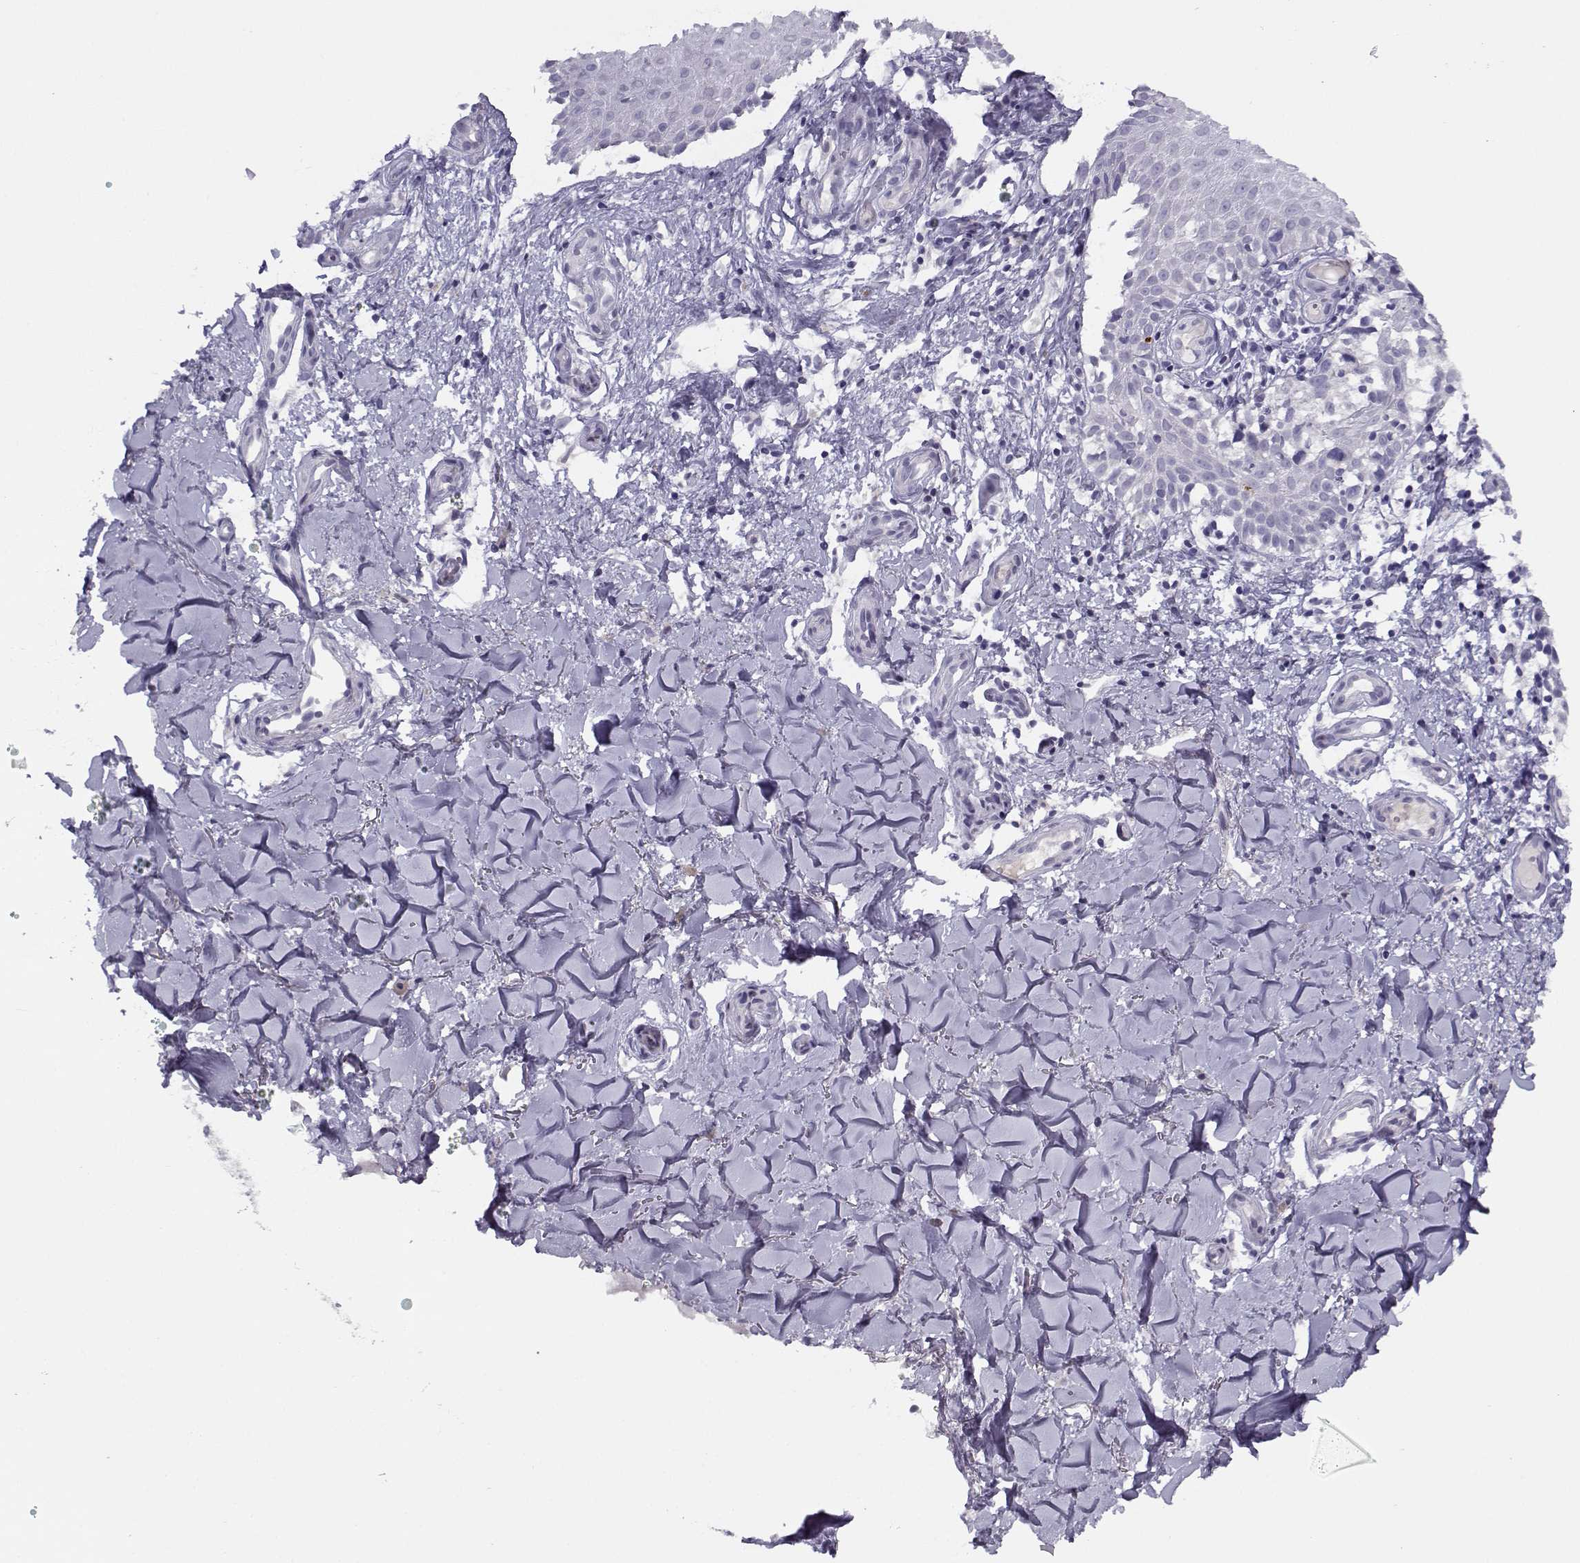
{"staining": {"intensity": "negative", "quantity": "none", "location": "none"}, "tissue": "melanoma", "cell_type": "Tumor cells", "image_type": "cancer", "snomed": [{"axis": "morphology", "description": "Malignant melanoma, NOS"}, {"axis": "topography", "description": "Skin"}], "caption": "There is no significant staining in tumor cells of melanoma.", "gene": "CFAP77", "patient": {"sex": "female", "age": 53}}